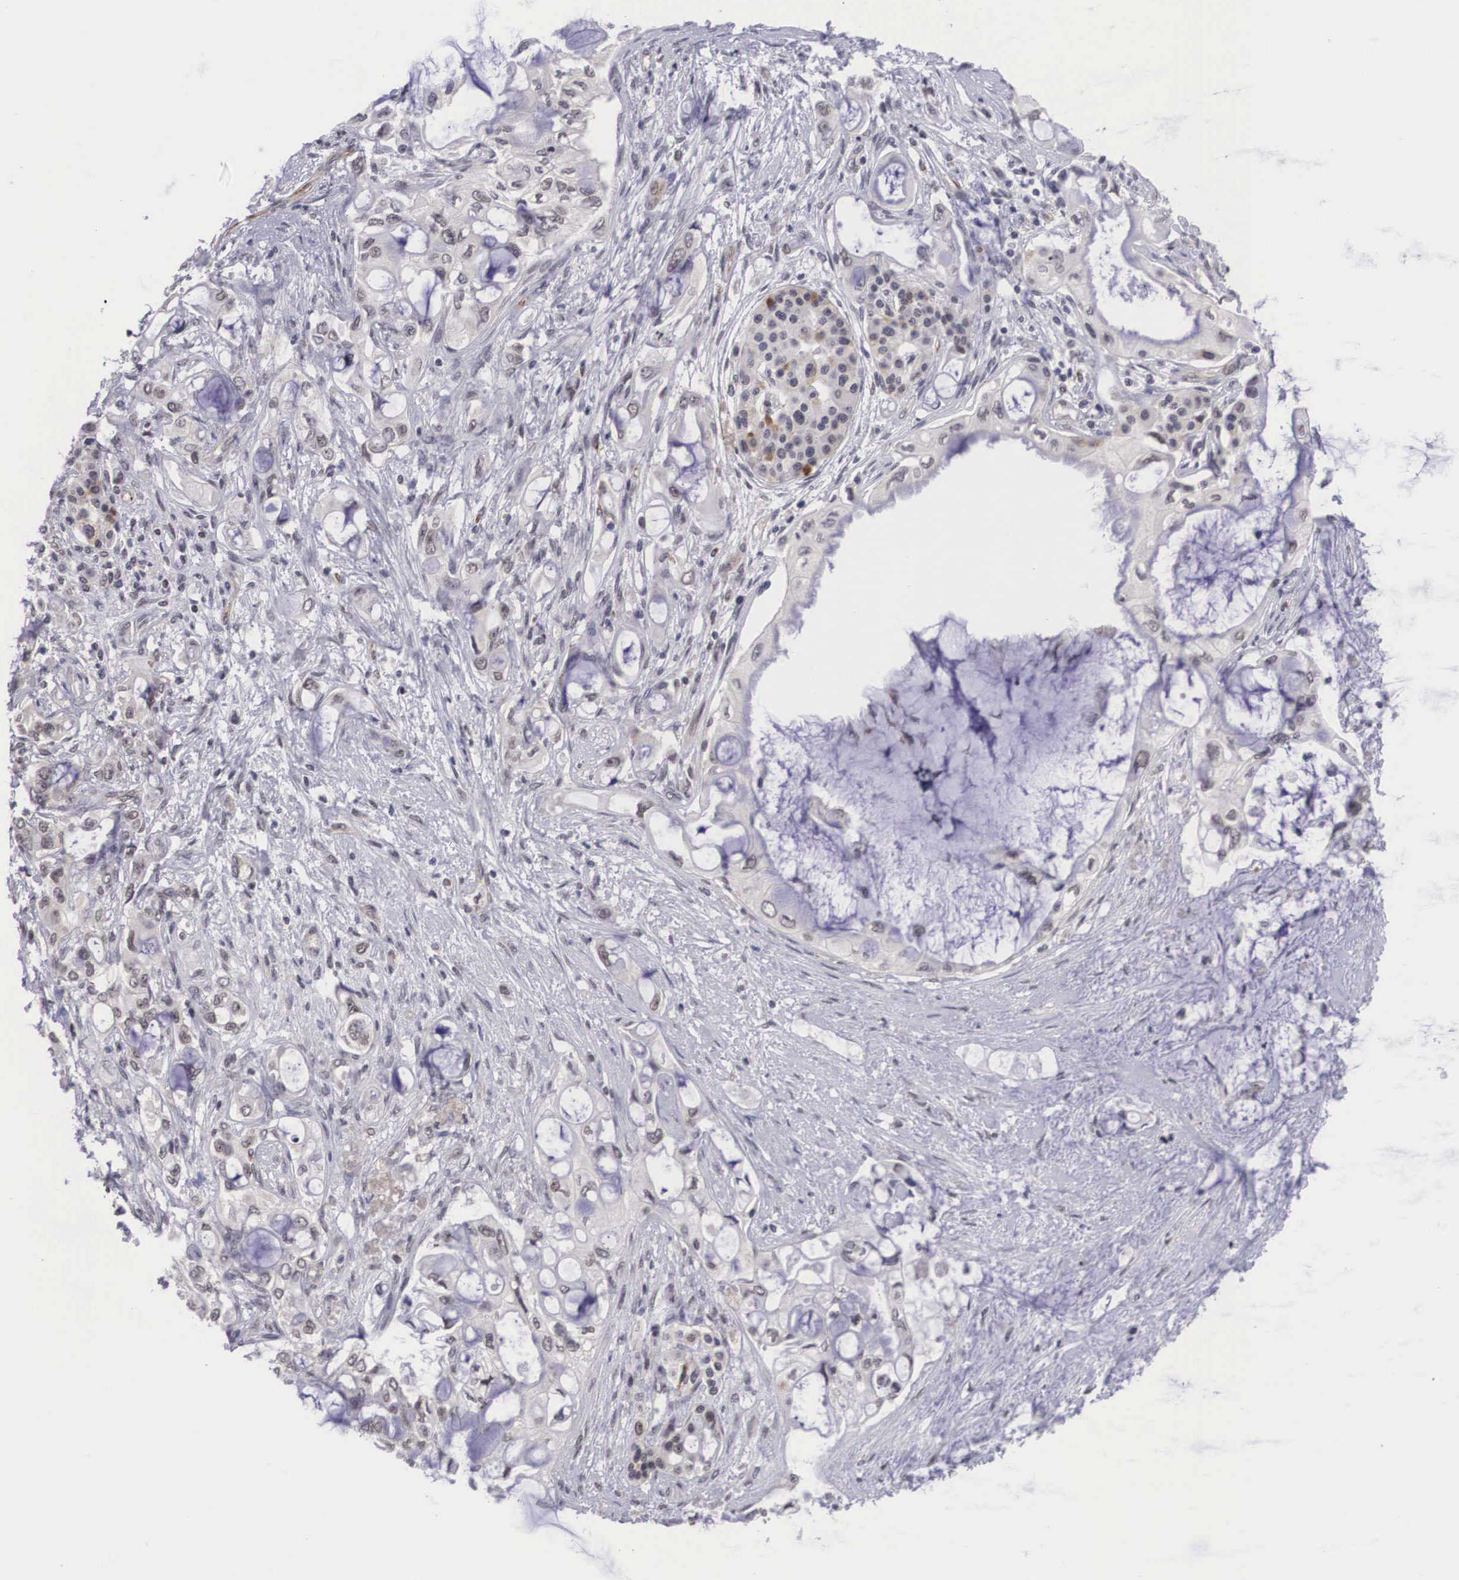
{"staining": {"intensity": "weak", "quantity": "<25%", "location": "nuclear"}, "tissue": "pancreatic cancer", "cell_type": "Tumor cells", "image_type": "cancer", "snomed": [{"axis": "morphology", "description": "Adenocarcinoma, NOS"}, {"axis": "topography", "description": "Pancreas"}], "caption": "Adenocarcinoma (pancreatic) was stained to show a protein in brown. There is no significant positivity in tumor cells. (Brightfield microscopy of DAB (3,3'-diaminobenzidine) immunohistochemistry at high magnification).", "gene": "MORC2", "patient": {"sex": "female", "age": 70}}